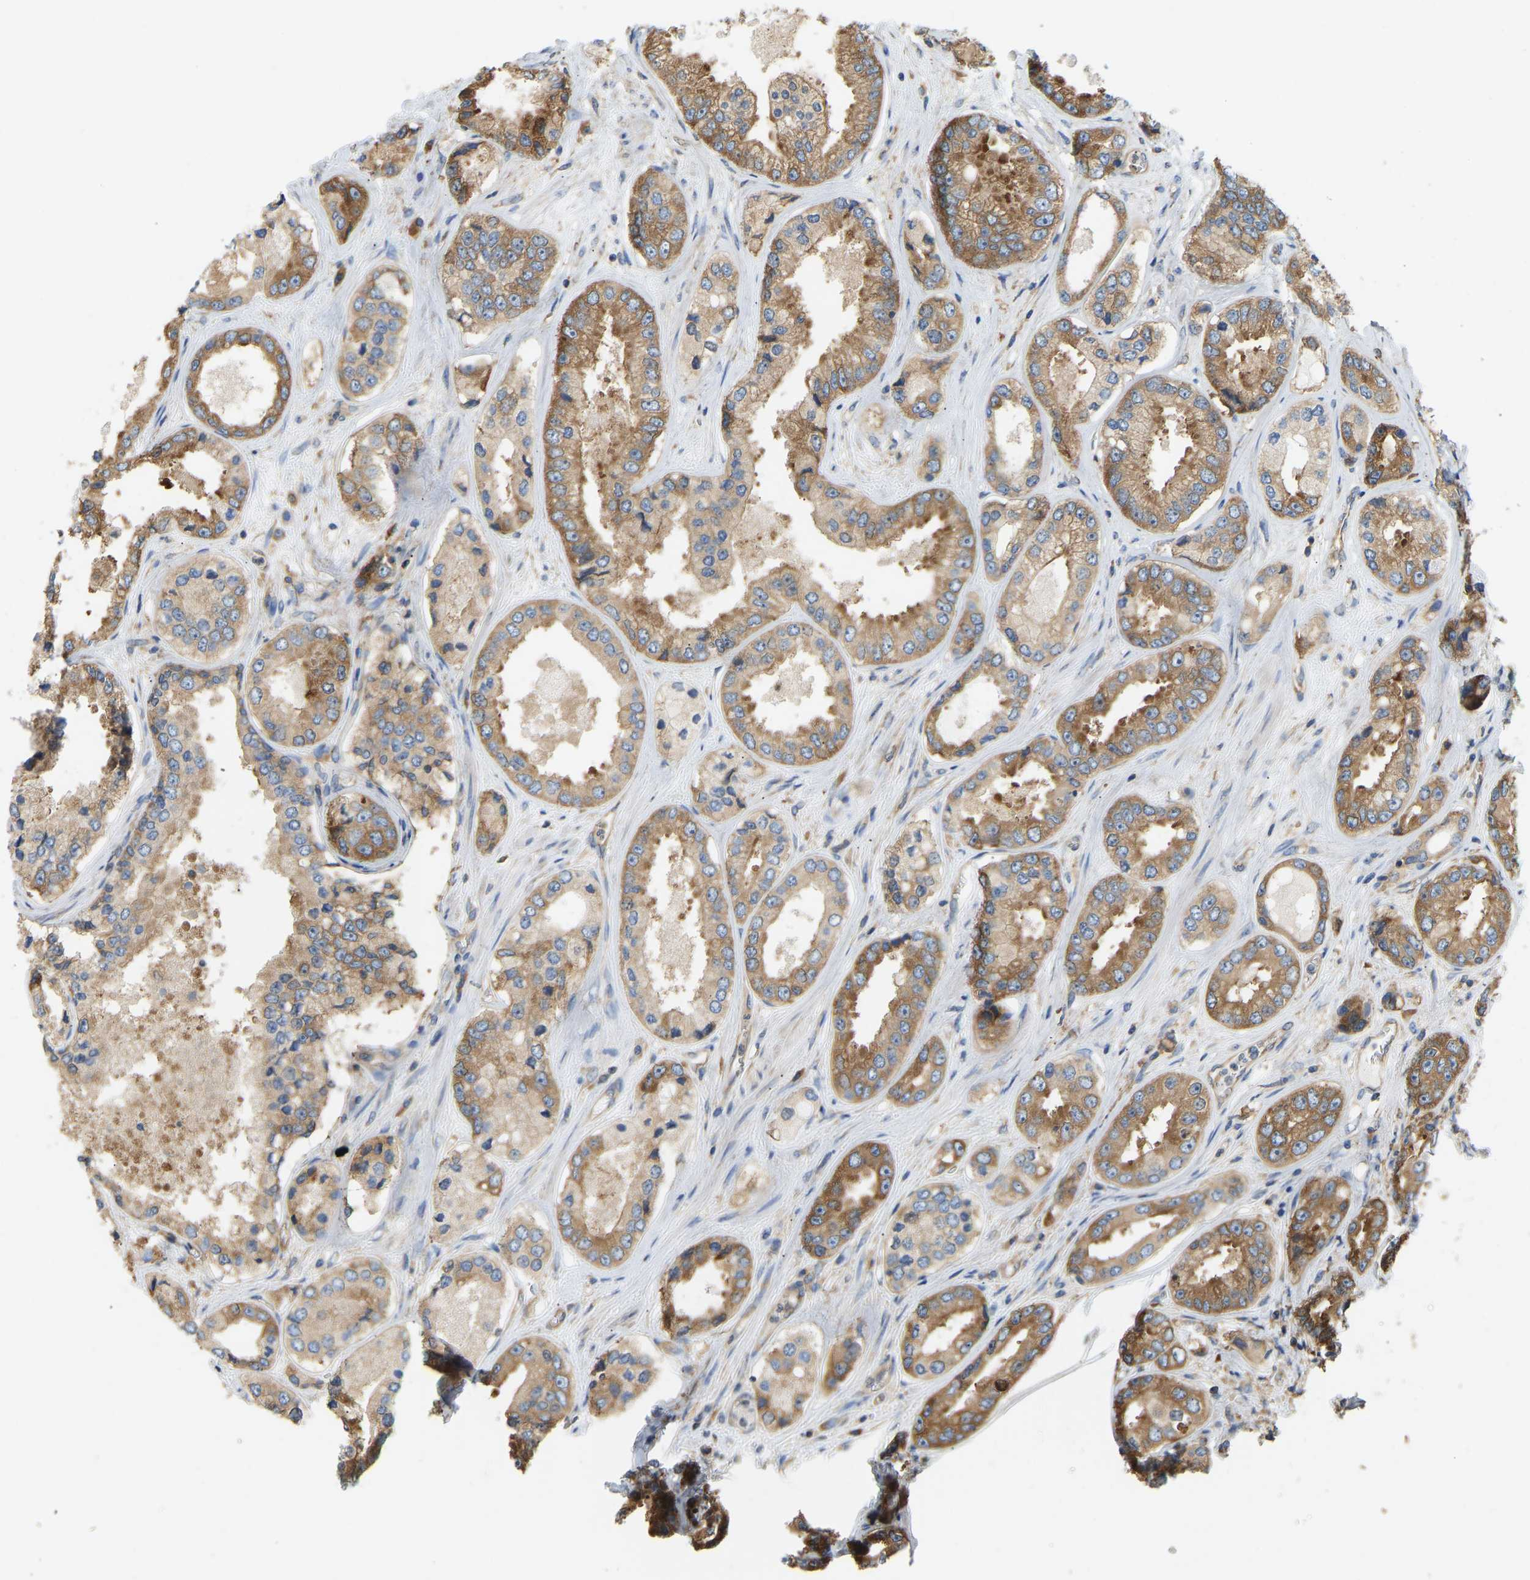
{"staining": {"intensity": "moderate", "quantity": ">75%", "location": "cytoplasmic/membranous"}, "tissue": "prostate cancer", "cell_type": "Tumor cells", "image_type": "cancer", "snomed": [{"axis": "morphology", "description": "Adenocarcinoma, High grade"}, {"axis": "topography", "description": "Prostate"}], "caption": "Prostate cancer (adenocarcinoma (high-grade)) stained for a protein (brown) exhibits moderate cytoplasmic/membranous positive positivity in approximately >75% of tumor cells.", "gene": "RPS6KB2", "patient": {"sex": "male", "age": 61}}